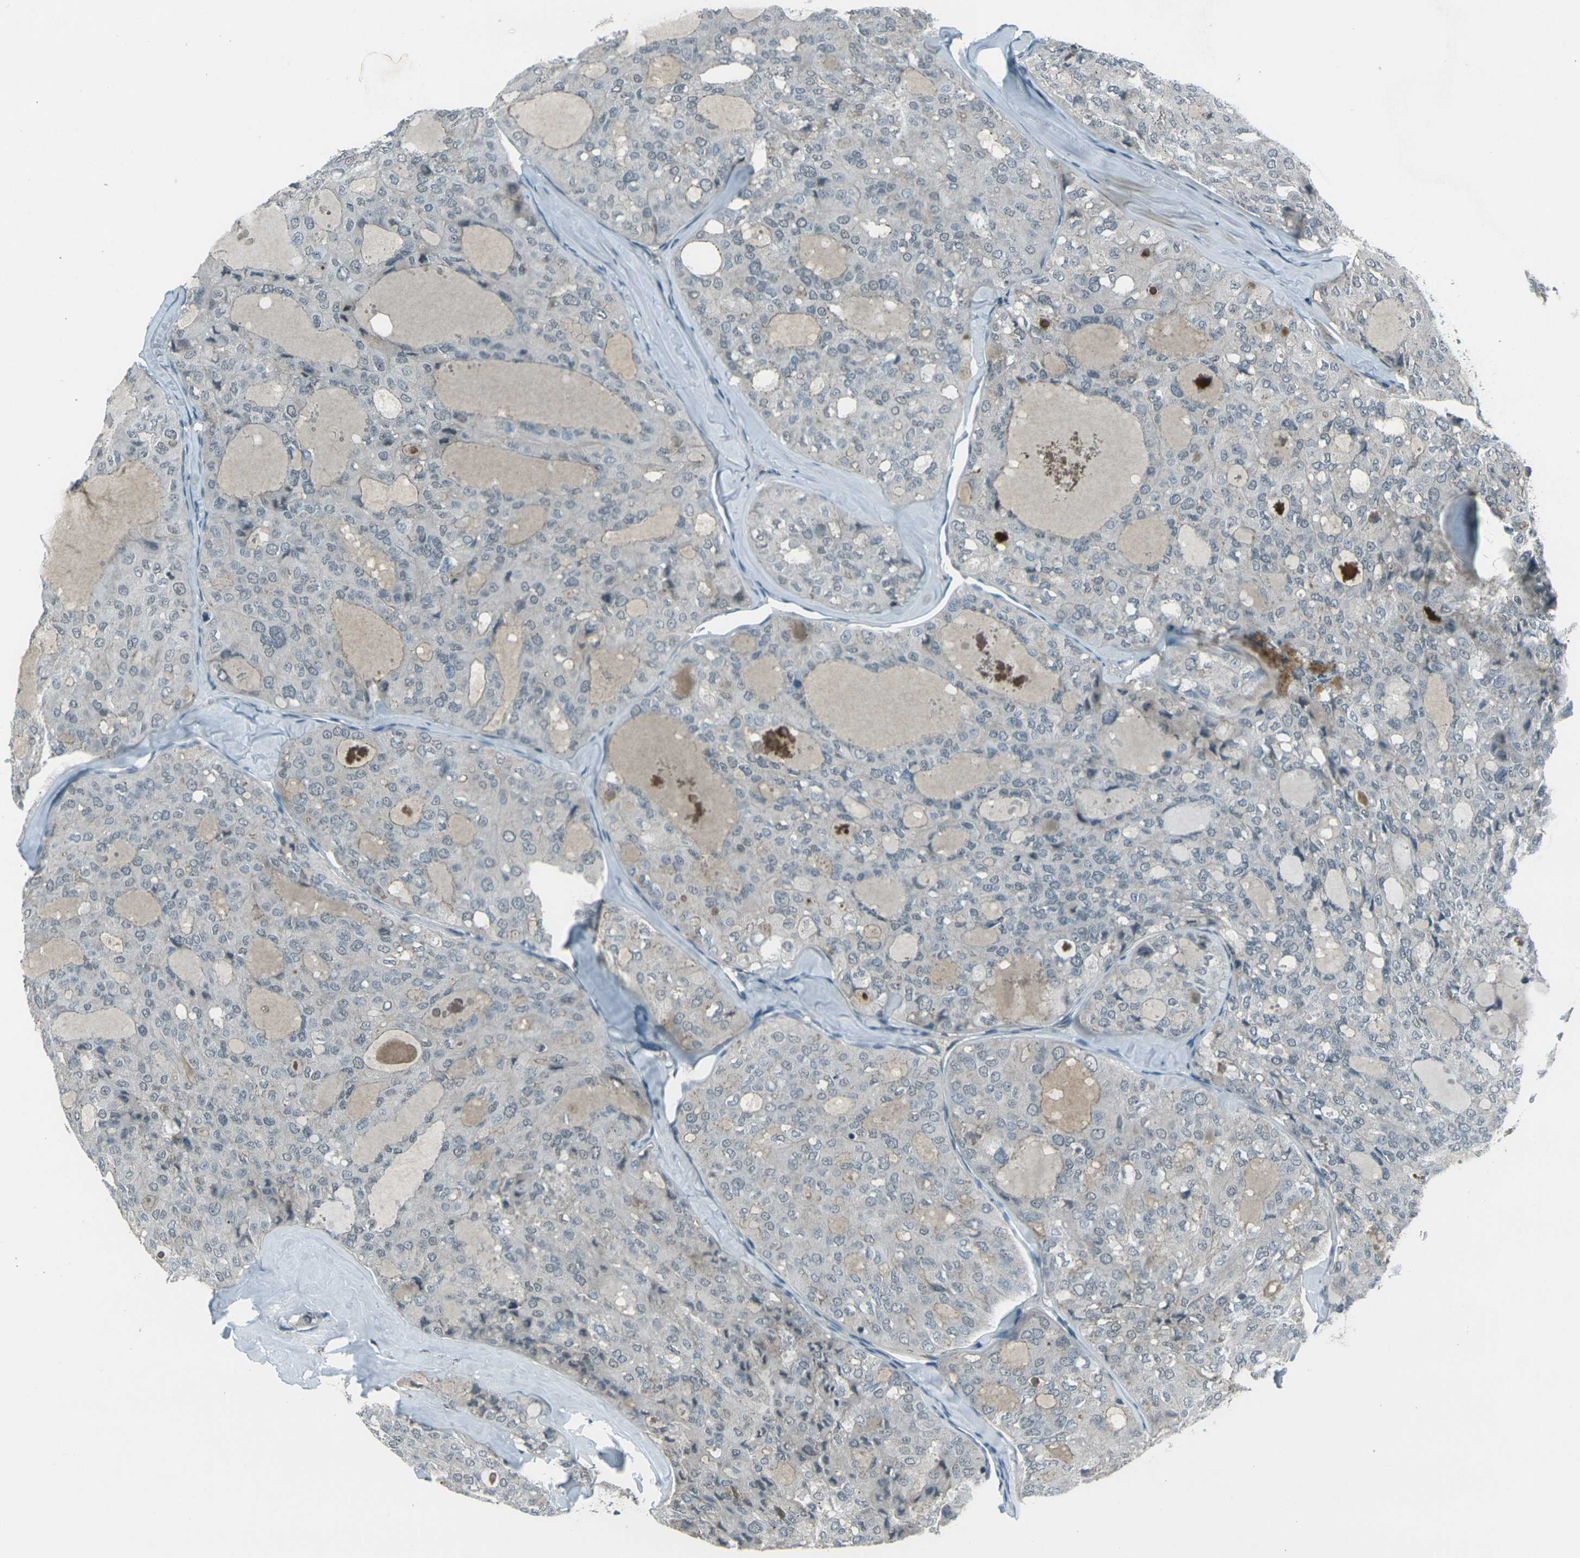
{"staining": {"intensity": "negative", "quantity": "none", "location": "none"}, "tissue": "thyroid cancer", "cell_type": "Tumor cells", "image_type": "cancer", "snomed": [{"axis": "morphology", "description": "Follicular adenoma carcinoma, NOS"}, {"axis": "topography", "description": "Thyroid gland"}], "caption": "Thyroid cancer (follicular adenoma carcinoma) was stained to show a protein in brown. There is no significant positivity in tumor cells.", "gene": "GPR19", "patient": {"sex": "male", "age": 75}}